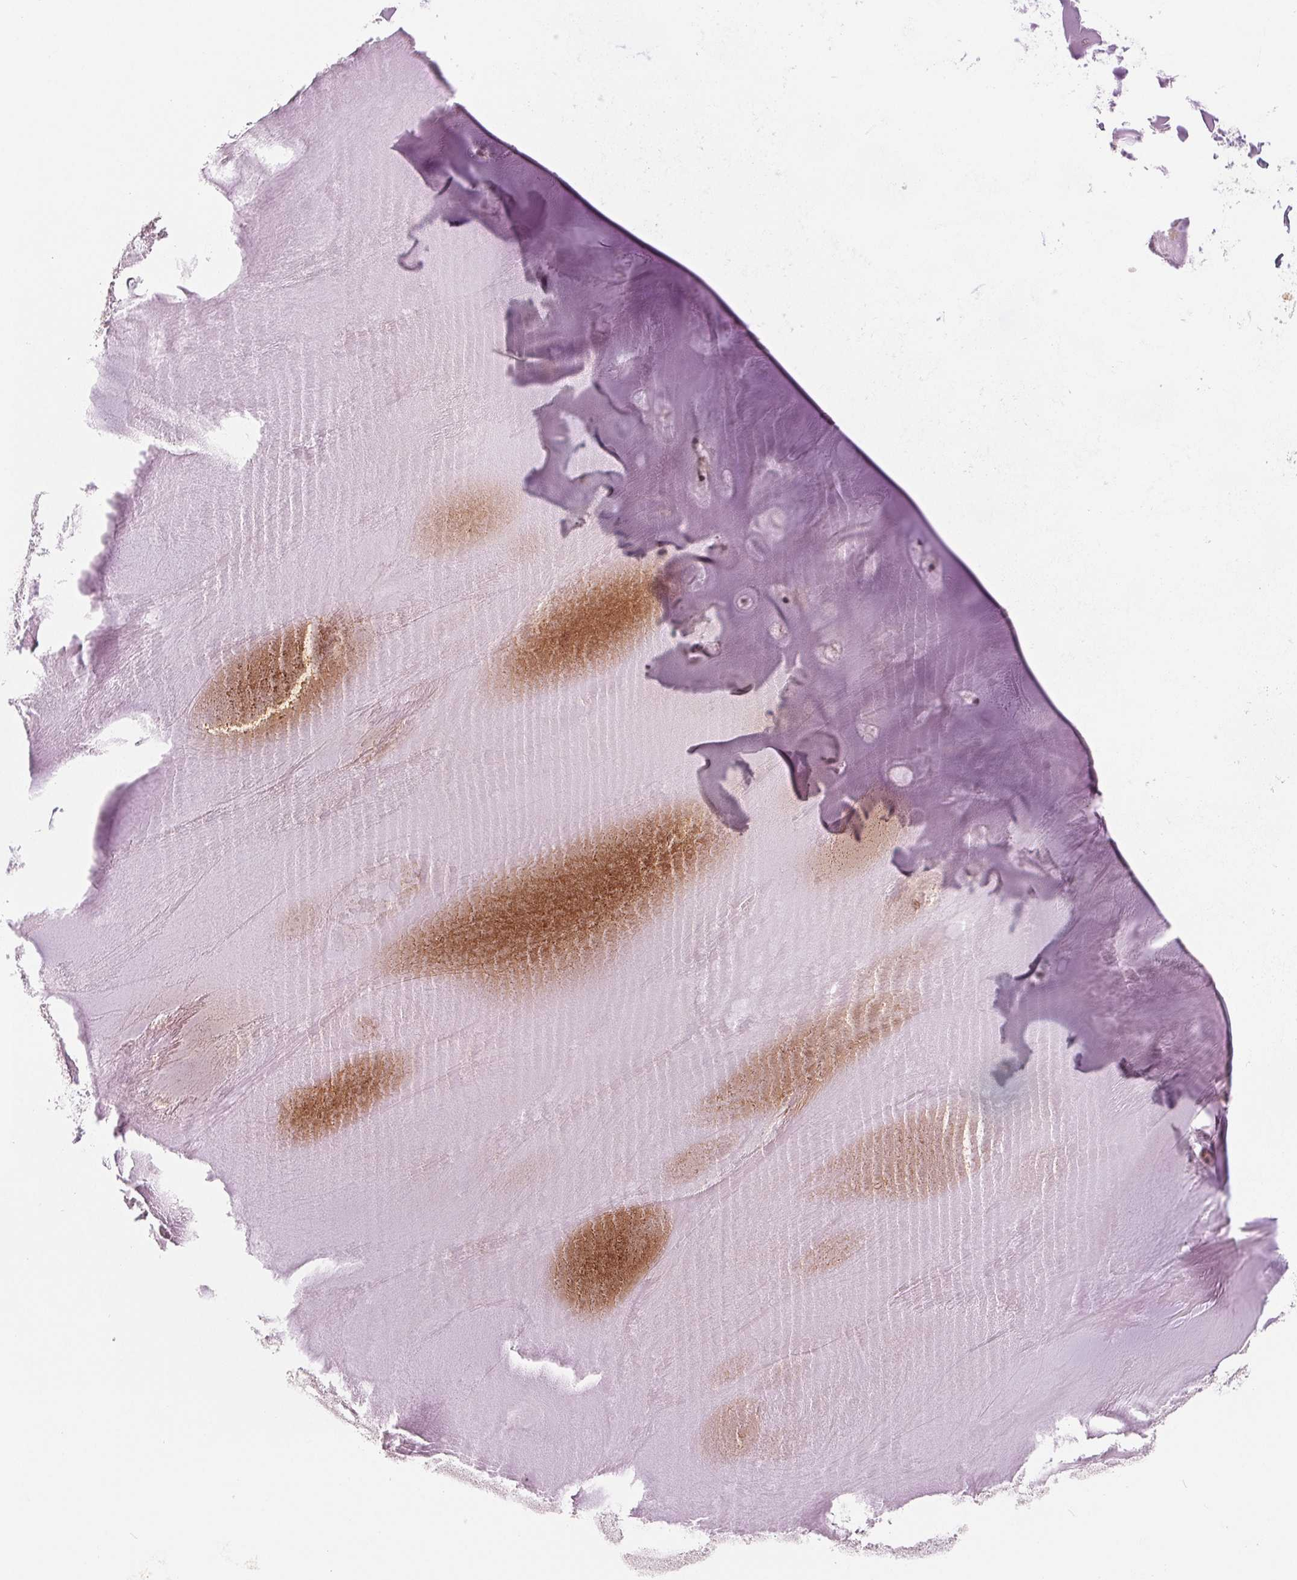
{"staining": {"intensity": "weak", "quantity": "25%-75%", "location": "cytoplasmic/membranous"}, "tissue": "adipose tissue", "cell_type": "Adipocytes", "image_type": "normal", "snomed": [{"axis": "morphology", "description": "Normal tissue, NOS"}, {"axis": "morphology", "description": "Squamous cell carcinoma, NOS"}, {"axis": "topography", "description": "Cartilage tissue"}, {"axis": "topography", "description": "Bronchus"}, {"axis": "topography", "description": "Lung"}], "caption": "Weak cytoplasmic/membranous protein positivity is present in about 25%-75% of adipocytes in adipose tissue. (DAB IHC with brightfield microscopy, high magnification).", "gene": "AQP8", "patient": {"sex": "male", "age": 66}}